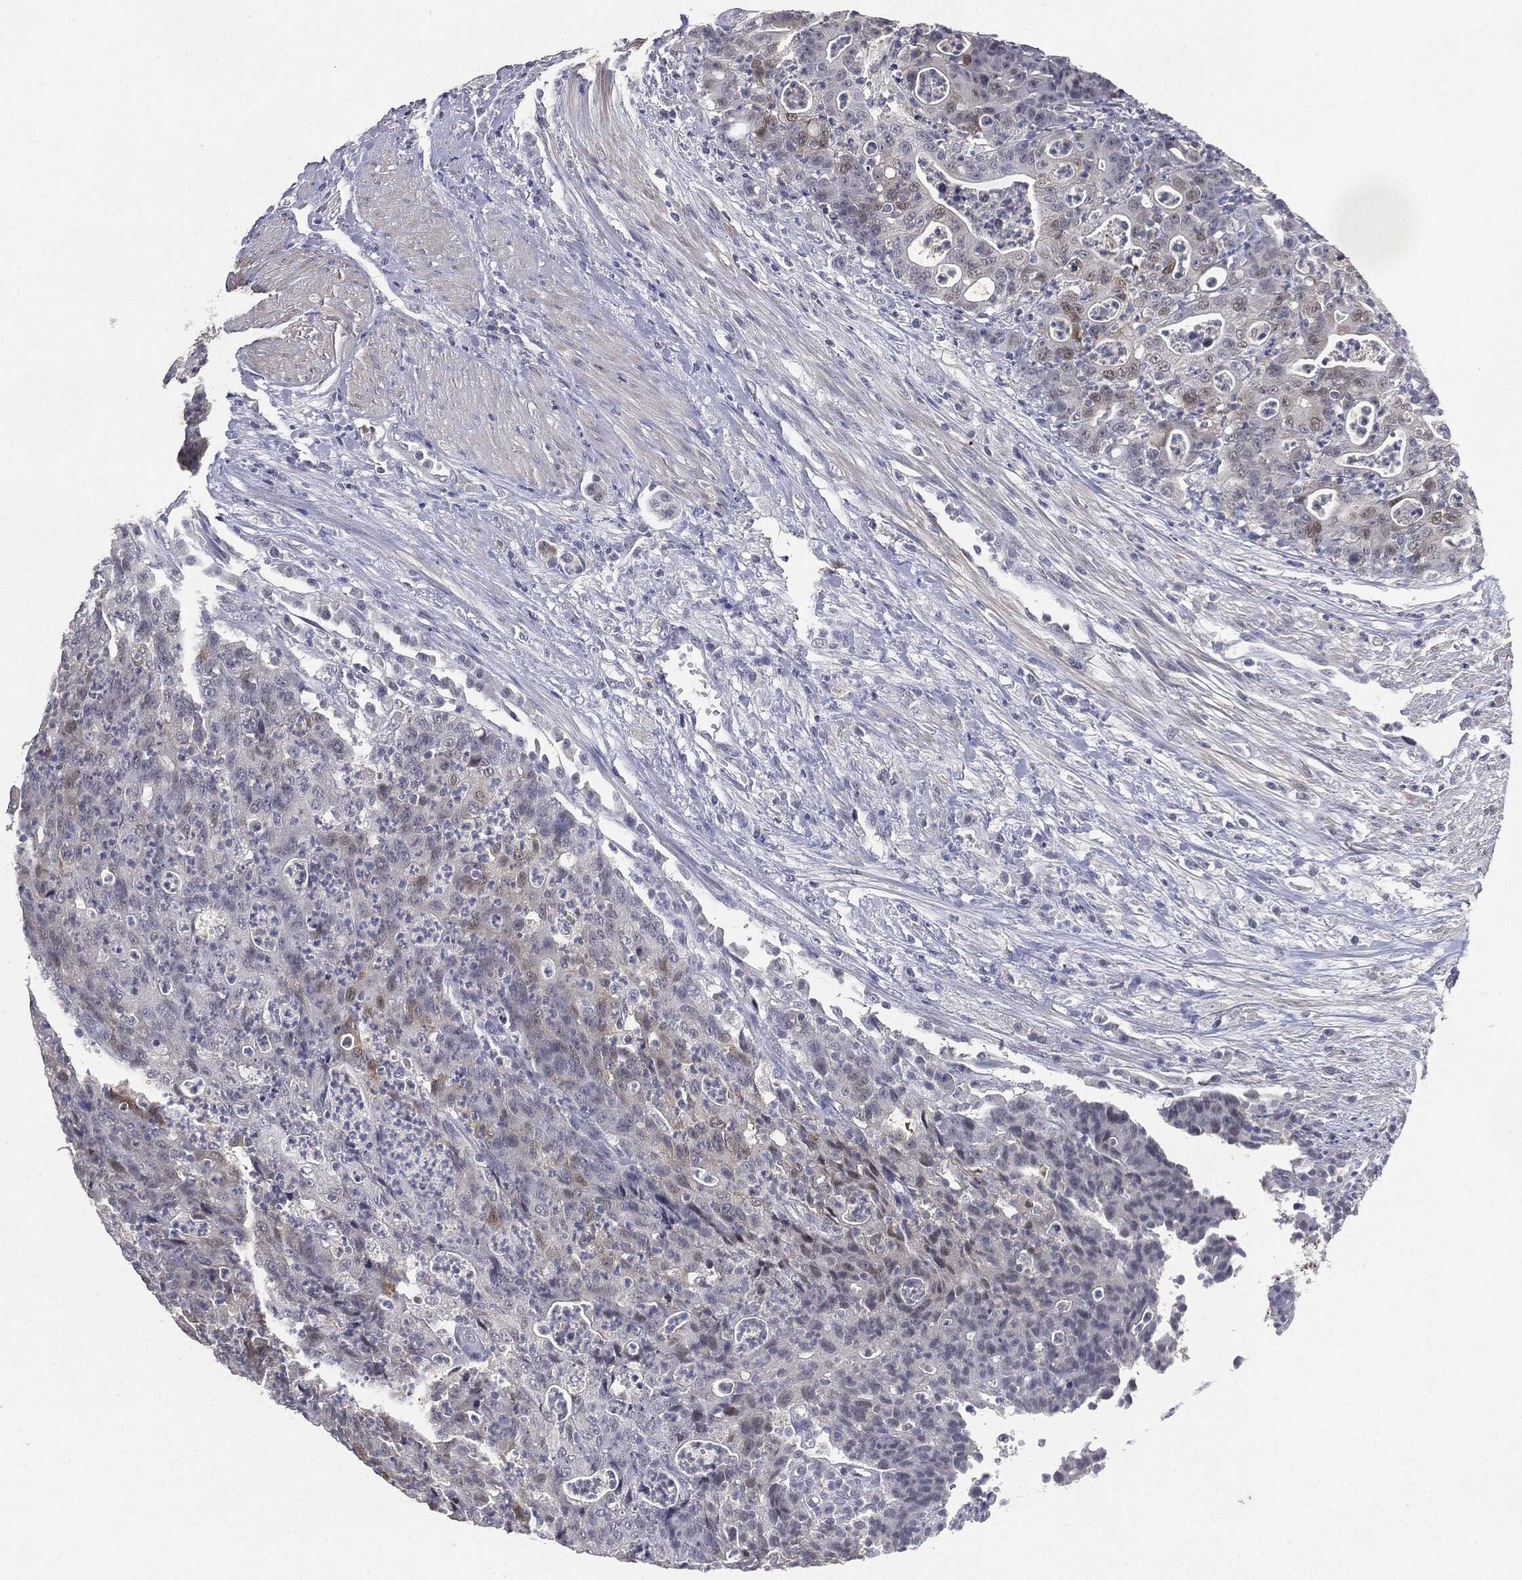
{"staining": {"intensity": "weak", "quantity": "<25%", "location": "cytoplasmic/membranous"}, "tissue": "colorectal cancer", "cell_type": "Tumor cells", "image_type": "cancer", "snomed": [{"axis": "morphology", "description": "Adenocarcinoma, NOS"}, {"axis": "topography", "description": "Colon"}], "caption": "Immunohistochemistry (IHC) histopathology image of human colorectal cancer (adenocarcinoma) stained for a protein (brown), which demonstrates no staining in tumor cells.", "gene": "SLC2A2", "patient": {"sex": "male", "age": 70}}